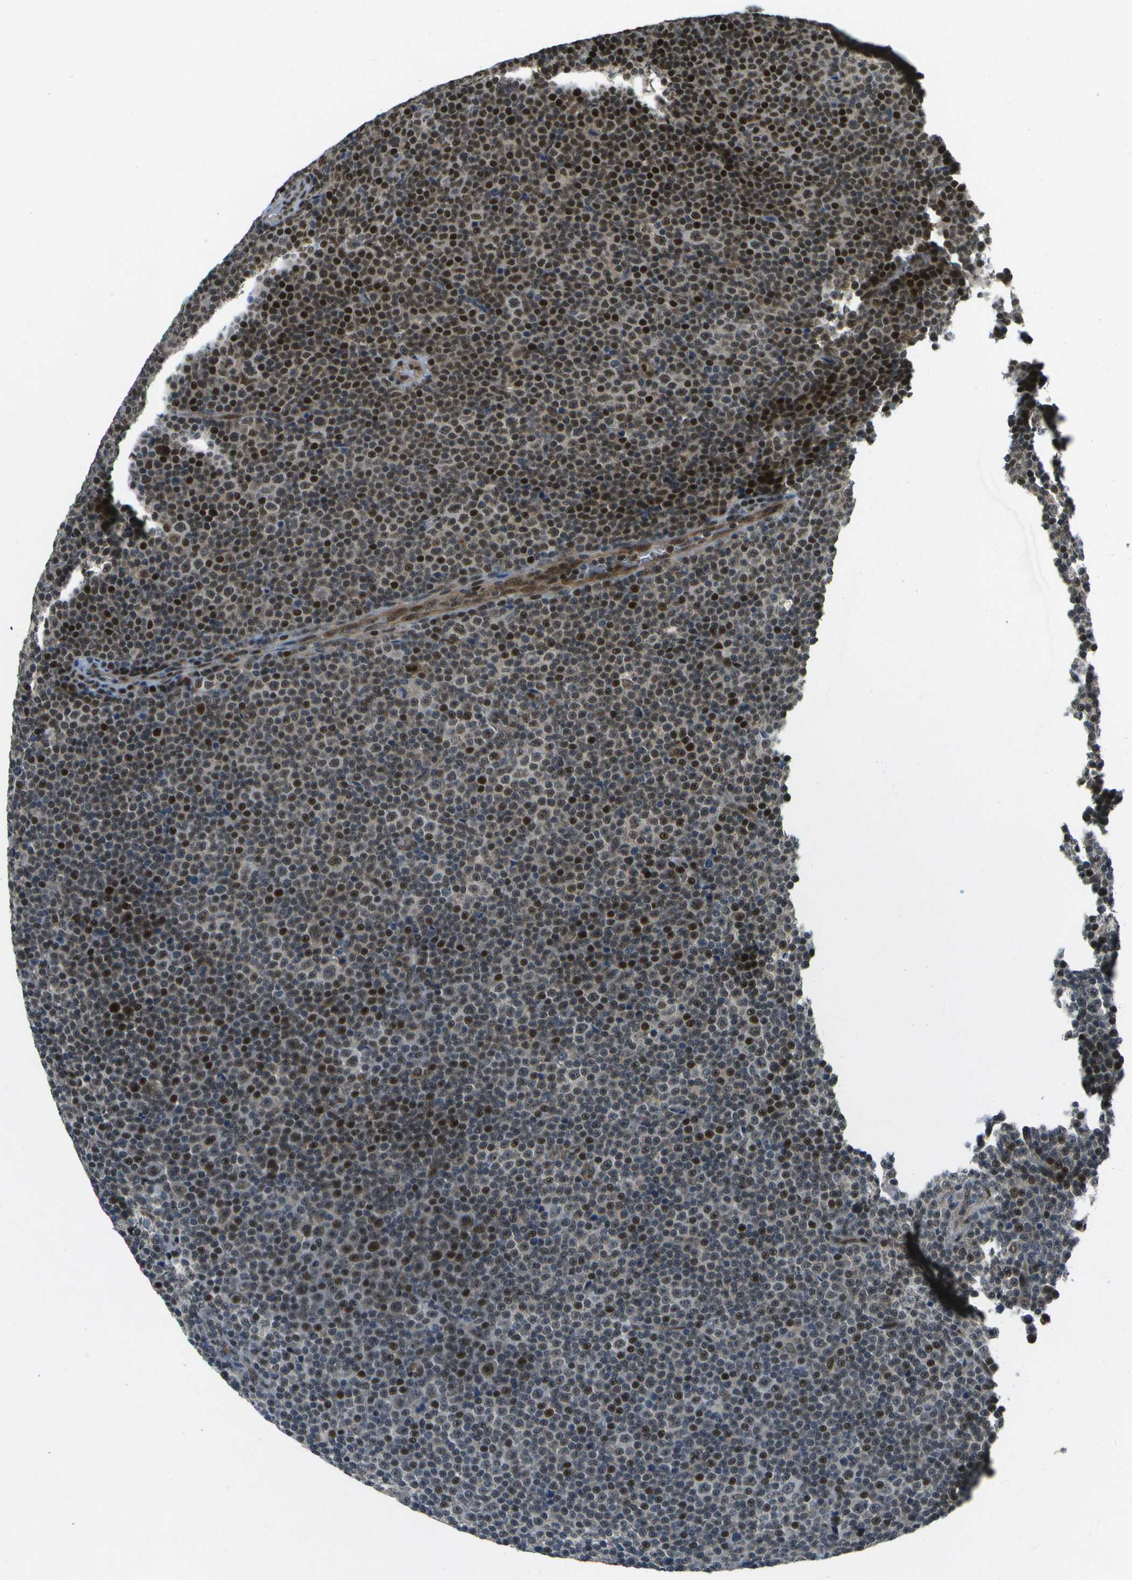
{"staining": {"intensity": "strong", "quantity": "<25%", "location": "nuclear"}, "tissue": "lymphoma", "cell_type": "Tumor cells", "image_type": "cancer", "snomed": [{"axis": "morphology", "description": "Malignant lymphoma, non-Hodgkin's type, Low grade"}, {"axis": "topography", "description": "Lymph node"}], "caption": "Strong nuclear positivity is present in about <25% of tumor cells in lymphoma.", "gene": "GANC", "patient": {"sex": "female", "age": 67}}